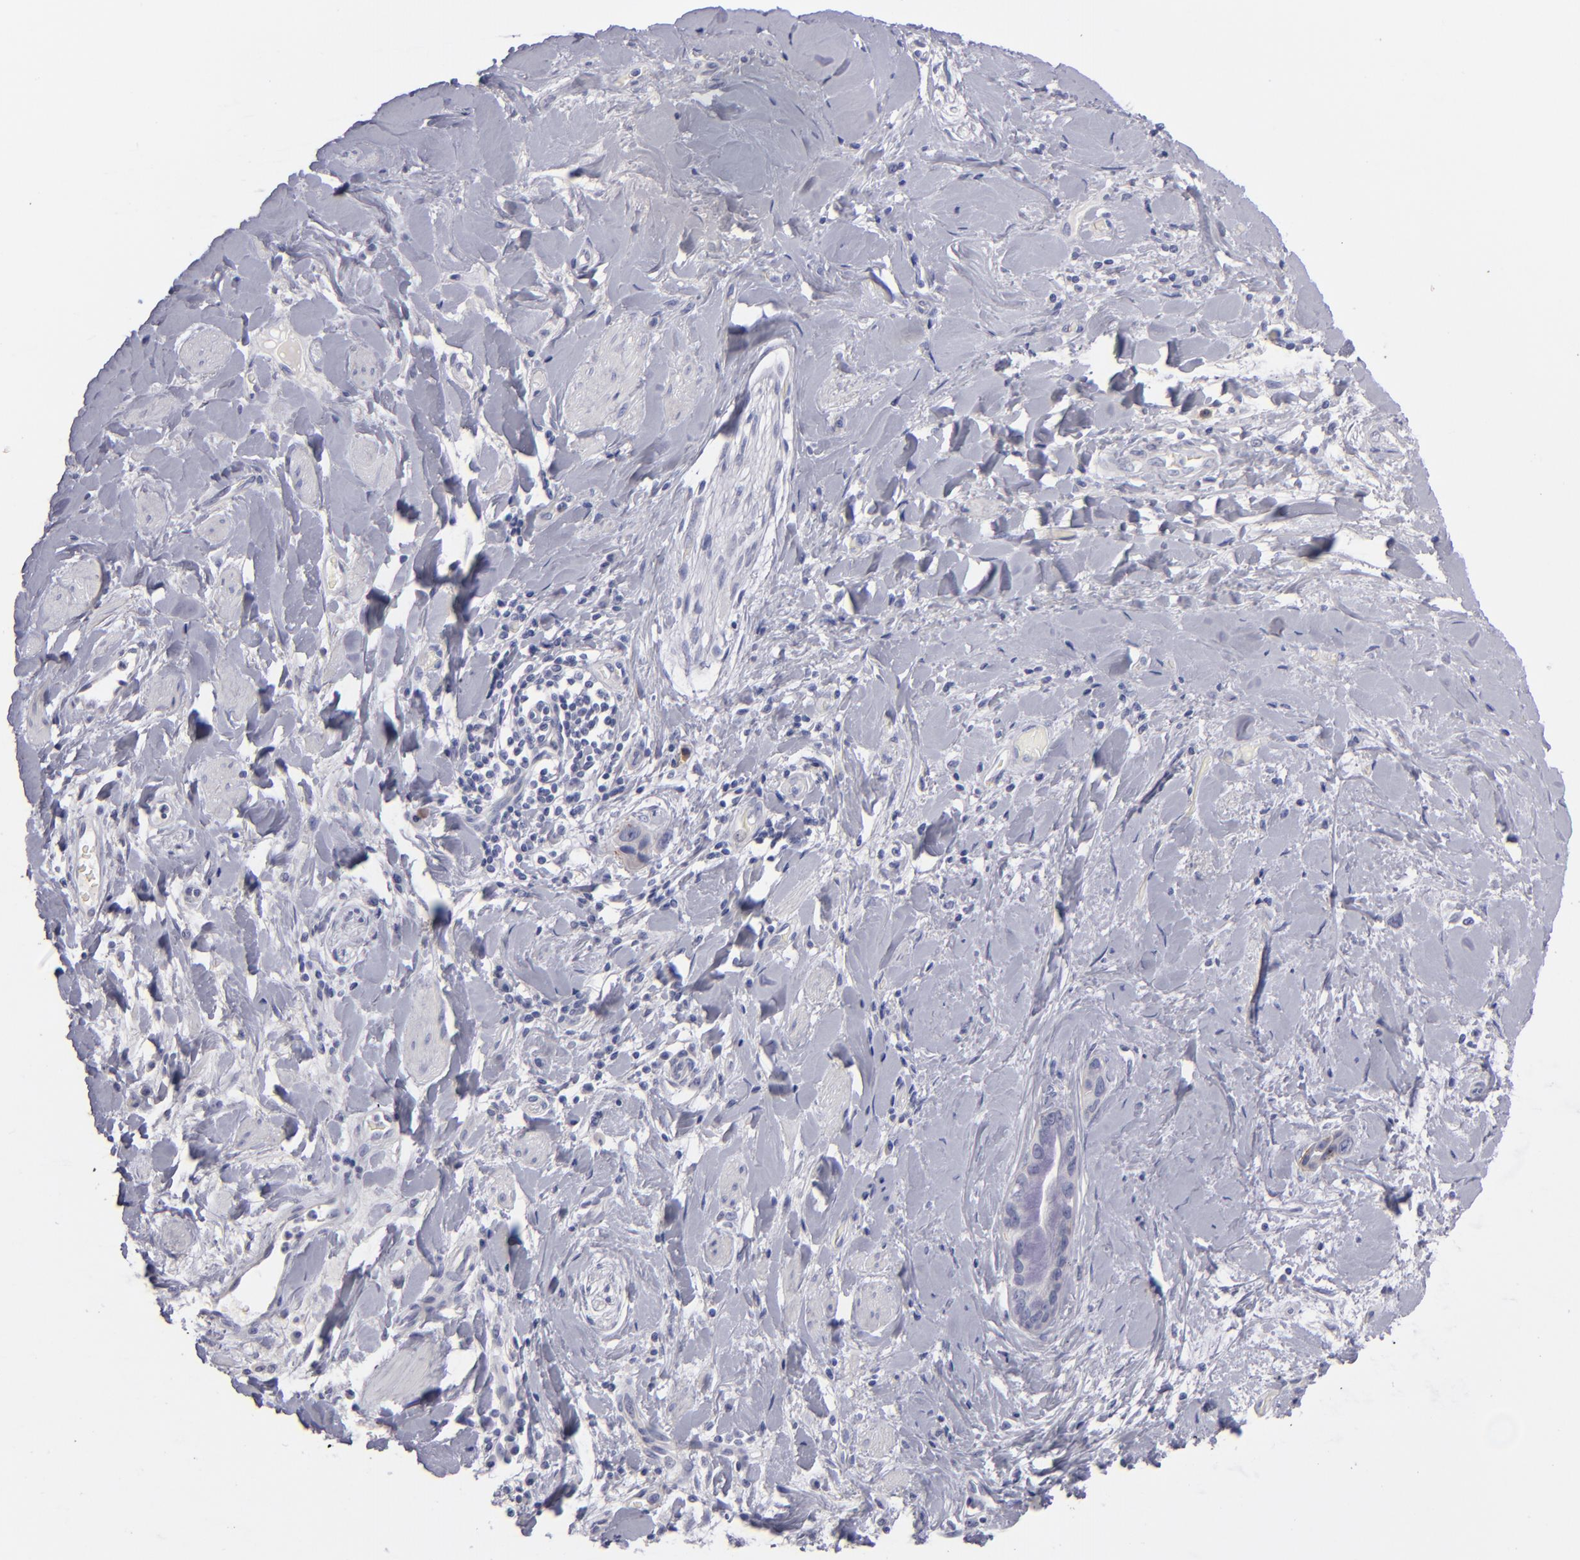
{"staining": {"intensity": "negative", "quantity": "none", "location": "none"}, "tissue": "liver cancer", "cell_type": "Tumor cells", "image_type": "cancer", "snomed": [{"axis": "morphology", "description": "Cholangiocarcinoma"}, {"axis": "topography", "description": "Liver"}], "caption": "A high-resolution image shows immunohistochemistry staining of liver cholangiocarcinoma, which shows no significant expression in tumor cells.", "gene": "ITGB4", "patient": {"sex": "female", "age": 65}}